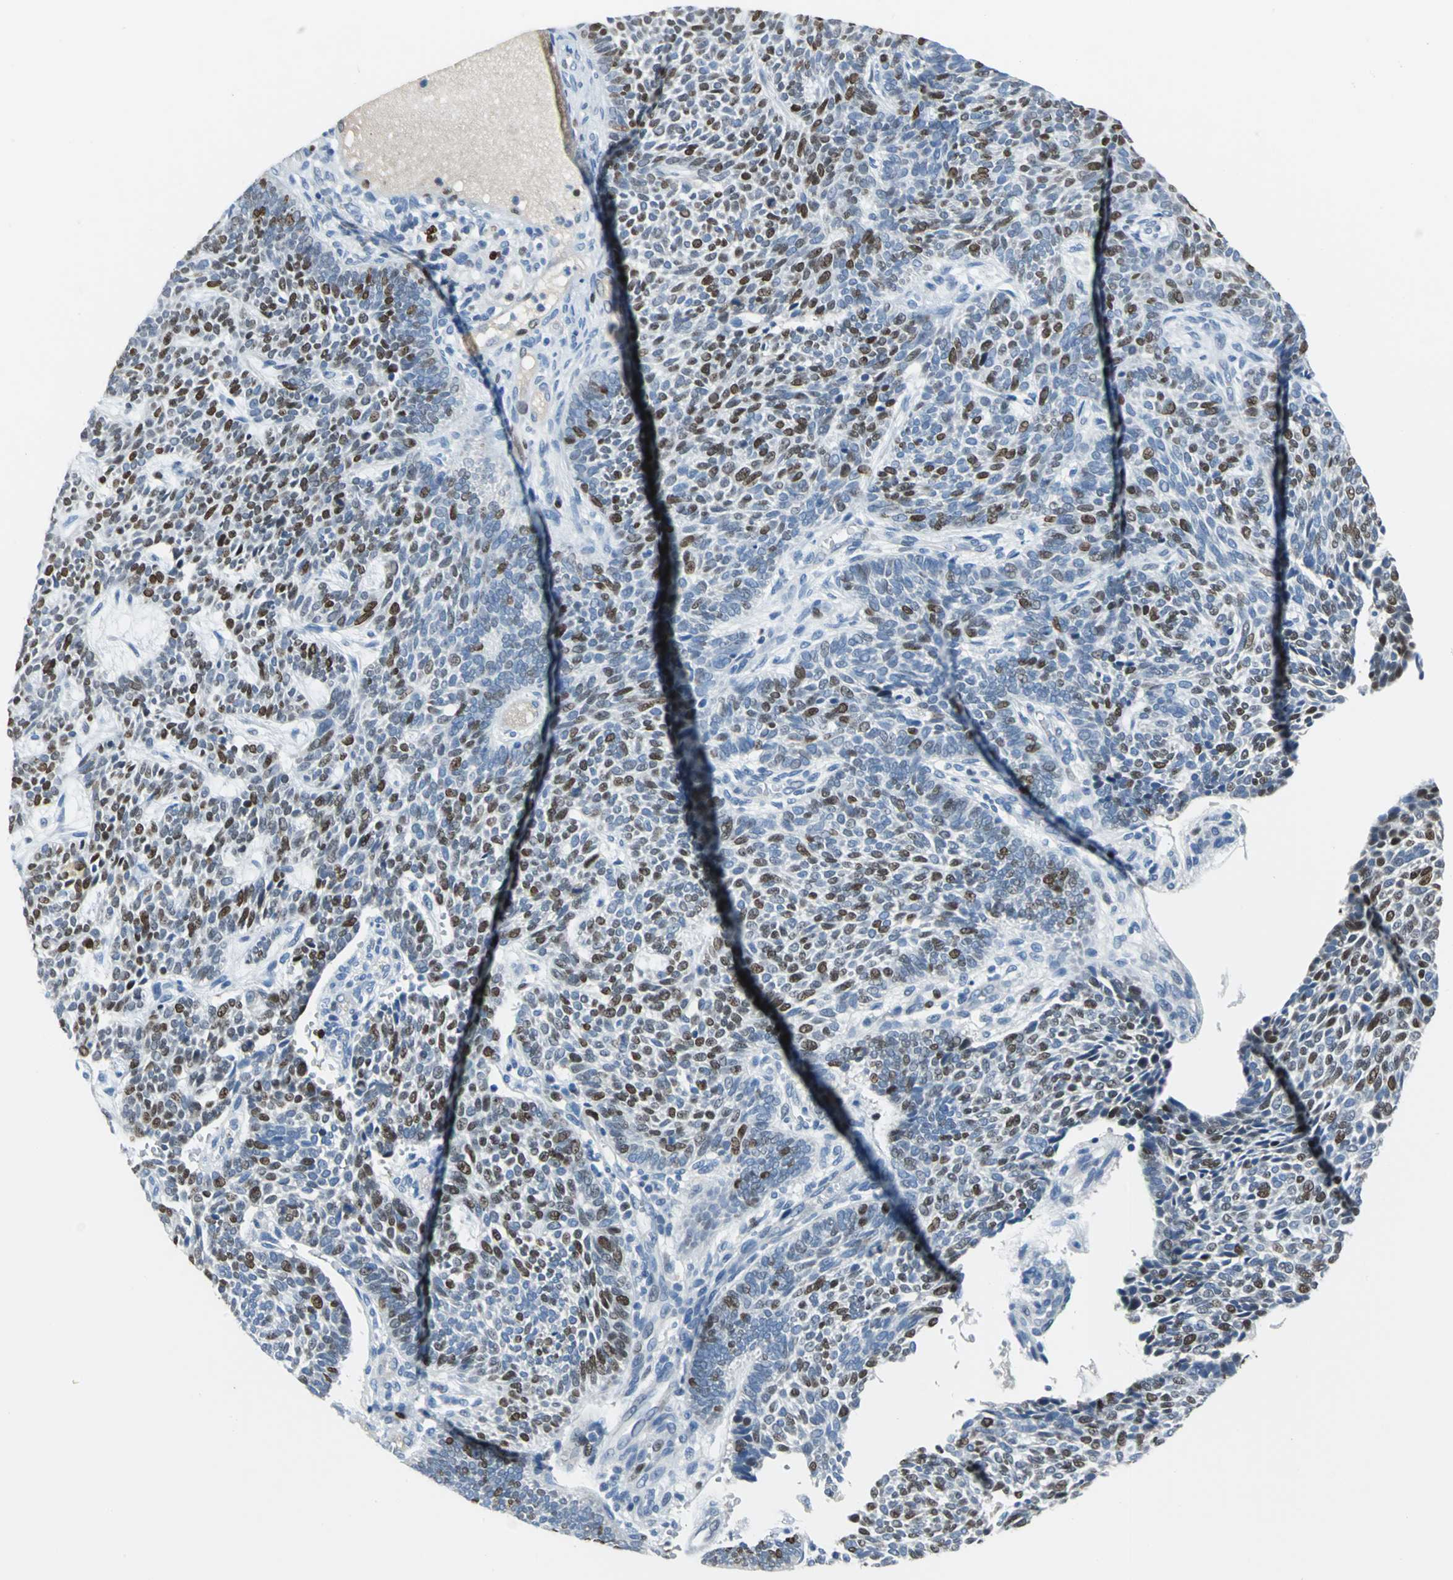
{"staining": {"intensity": "moderate", "quantity": "25%-75%", "location": "nuclear"}, "tissue": "skin cancer", "cell_type": "Tumor cells", "image_type": "cancer", "snomed": [{"axis": "morphology", "description": "Normal tissue, NOS"}, {"axis": "morphology", "description": "Basal cell carcinoma"}, {"axis": "topography", "description": "Skin"}], "caption": "Immunohistochemistry photomicrograph of neoplastic tissue: skin cancer (basal cell carcinoma) stained using IHC exhibits medium levels of moderate protein expression localized specifically in the nuclear of tumor cells, appearing as a nuclear brown color.", "gene": "MCM3", "patient": {"sex": "male", "age": 87}}